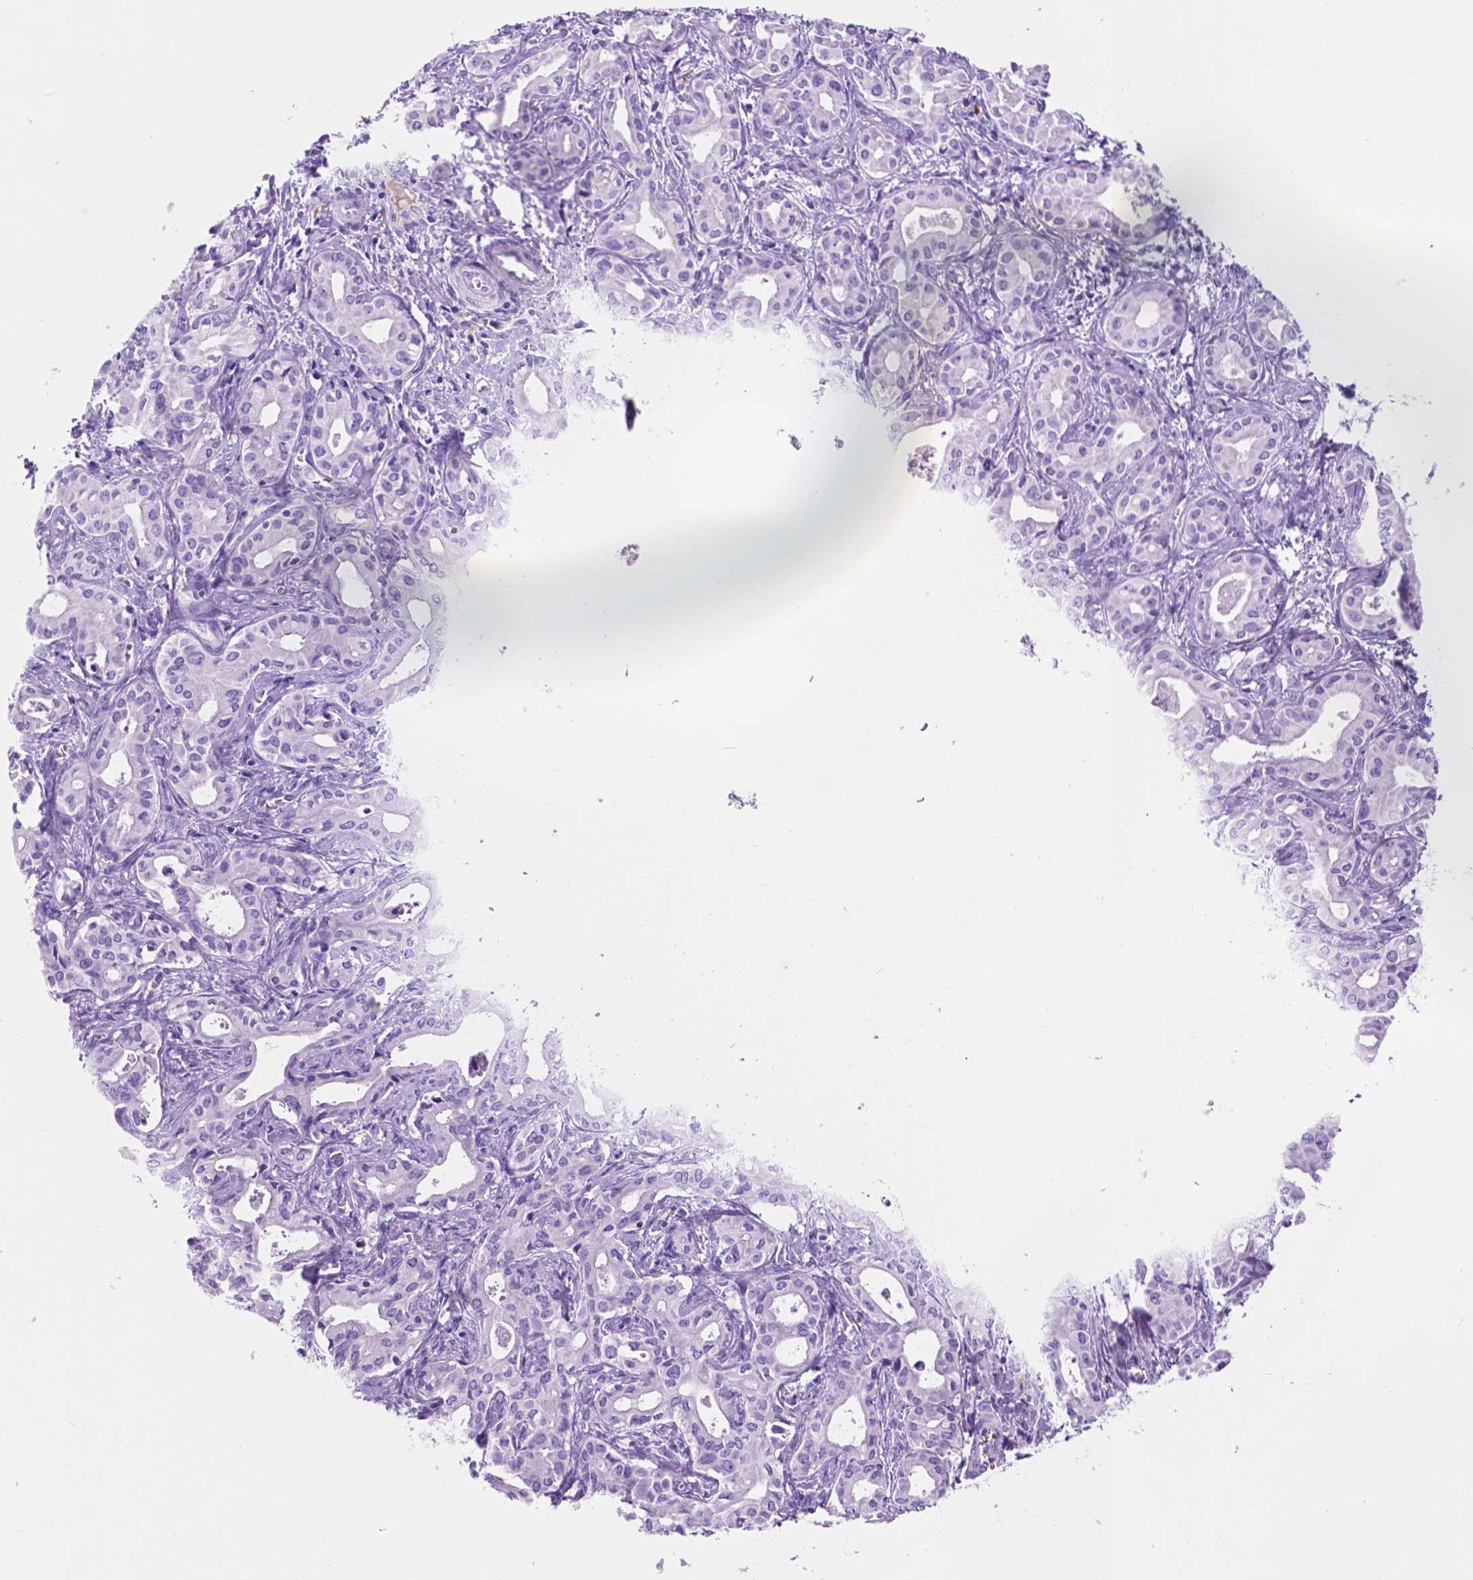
{"staining": {"intensity": "negative", "quantity": "none", "location": "none"}, "tissue": "liver cancer", "cell_type": "Tumor cells", "image_type": "cancer", "snomed": [{"axis": "morphology", "description": "Cholangiocarcinoma"}, {"axis": "topography", "description": "Liver"}], "caption": "DAB immunohistochemical staining of liver cancer (cholangiocarcinoma) exhibits no significant staining in tumor cells.", "gene": "FOXB2", "patient": {"sex": "female", "age": 65}}